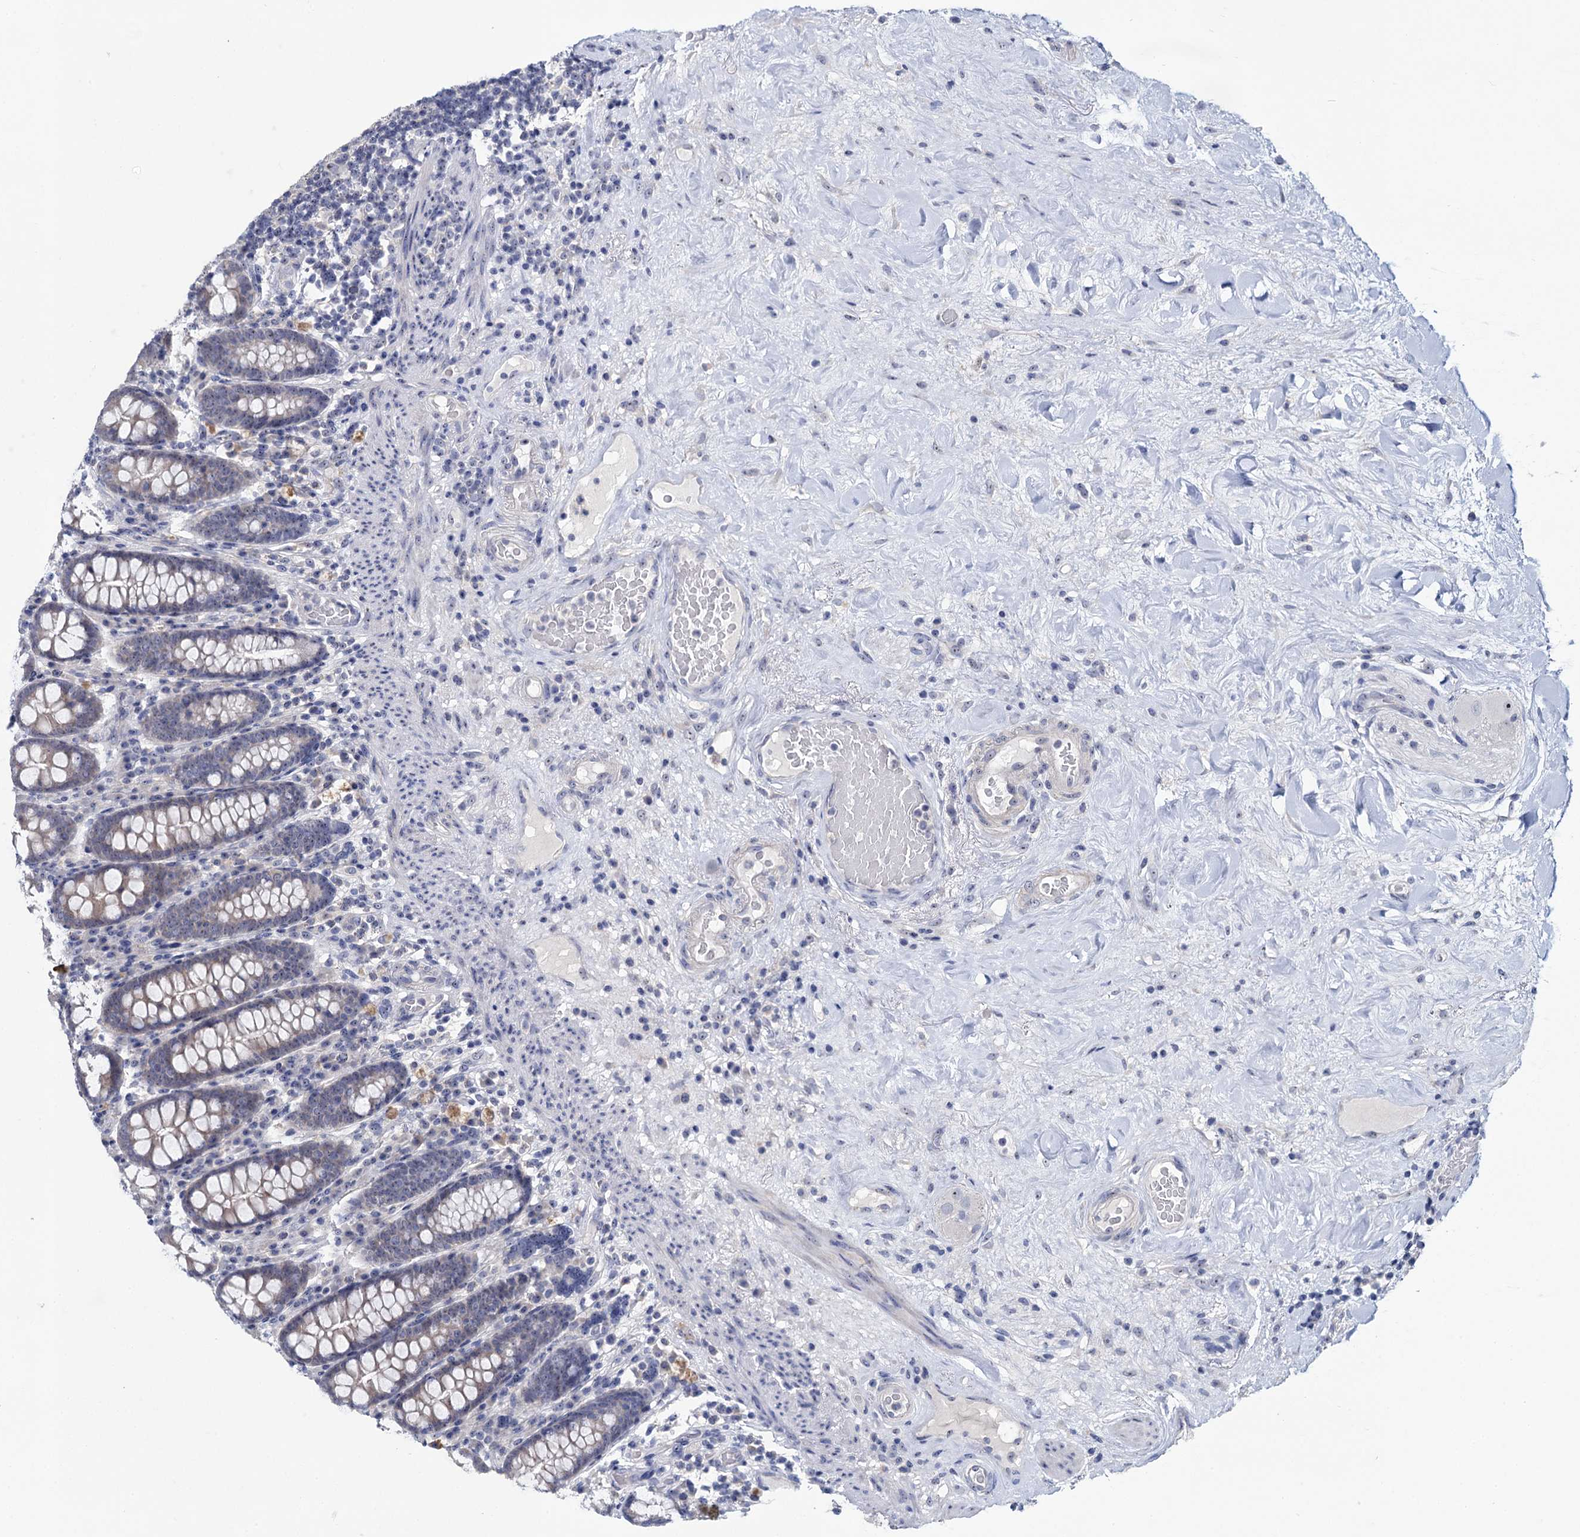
{"staining": {"intensity": "negative", "quantity": "none", "location": "none"}, "tissue": "colon", "cell_type": "Endothelial cells", "image_type": "normal", "snomed": [{"axis": "morphology", "description": "Normal tissue, NOS"}, {"axis": "topography", "description": "Colon"}], "caption": "High magnification brightfield microscopy of benign colon stained with DAB (3,3'-diaminobenzidine) (brown) and counterstained with hematoxylin (blue): endothelial cells show no significant expression. (DAB (3,3'-diaminobenzidine) IHC with hematoxylin counter stain).", "gene": "SFN", "patient": {"sex": "female", "age": 79}}